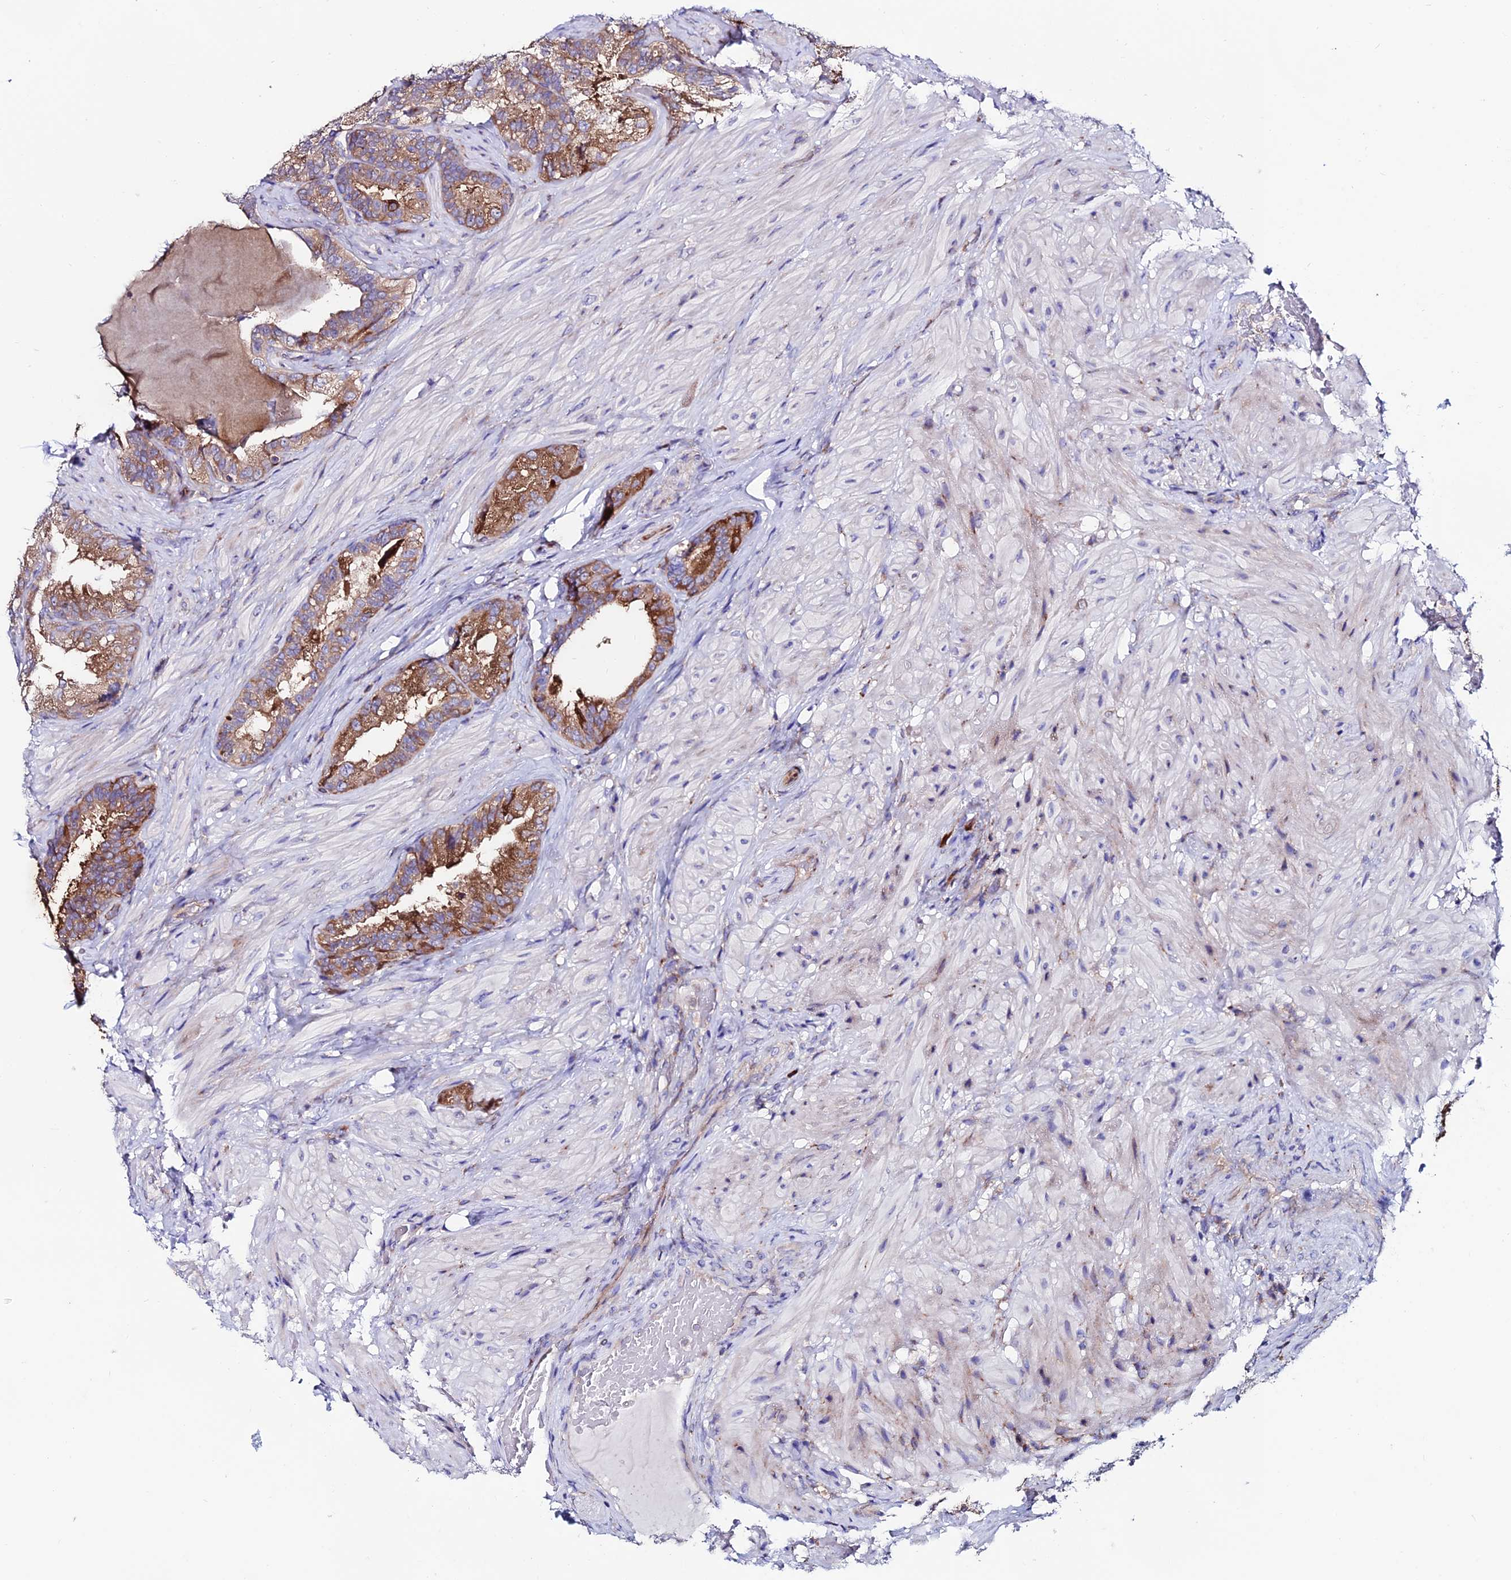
{"staining": {"intensity": "moderate", "quantity": ">75%", "location": "cytoplasmic/membranous"}, "tissue": "seminal vesicle", "cell_type": "Glandular cells", "image_type": "normal", "snomed": [{"axis": "morphology", "description": "Normal tissue, NOS"}, {"axis": "topography", "description": "Prostate and seminal vesicle, NOS"}, {"axis": "topography", "description": "Prostate"}, {"axis": "topography", "description": "Seminal veicle"}], "caption": "Protein analysis of benign seminal vesicle demonstrates moderate cytoplasmic/membranous expression in about >75% of glandular cells.", "gene": "EIF3K", "patient": {"sex": "male", "age": 67}}